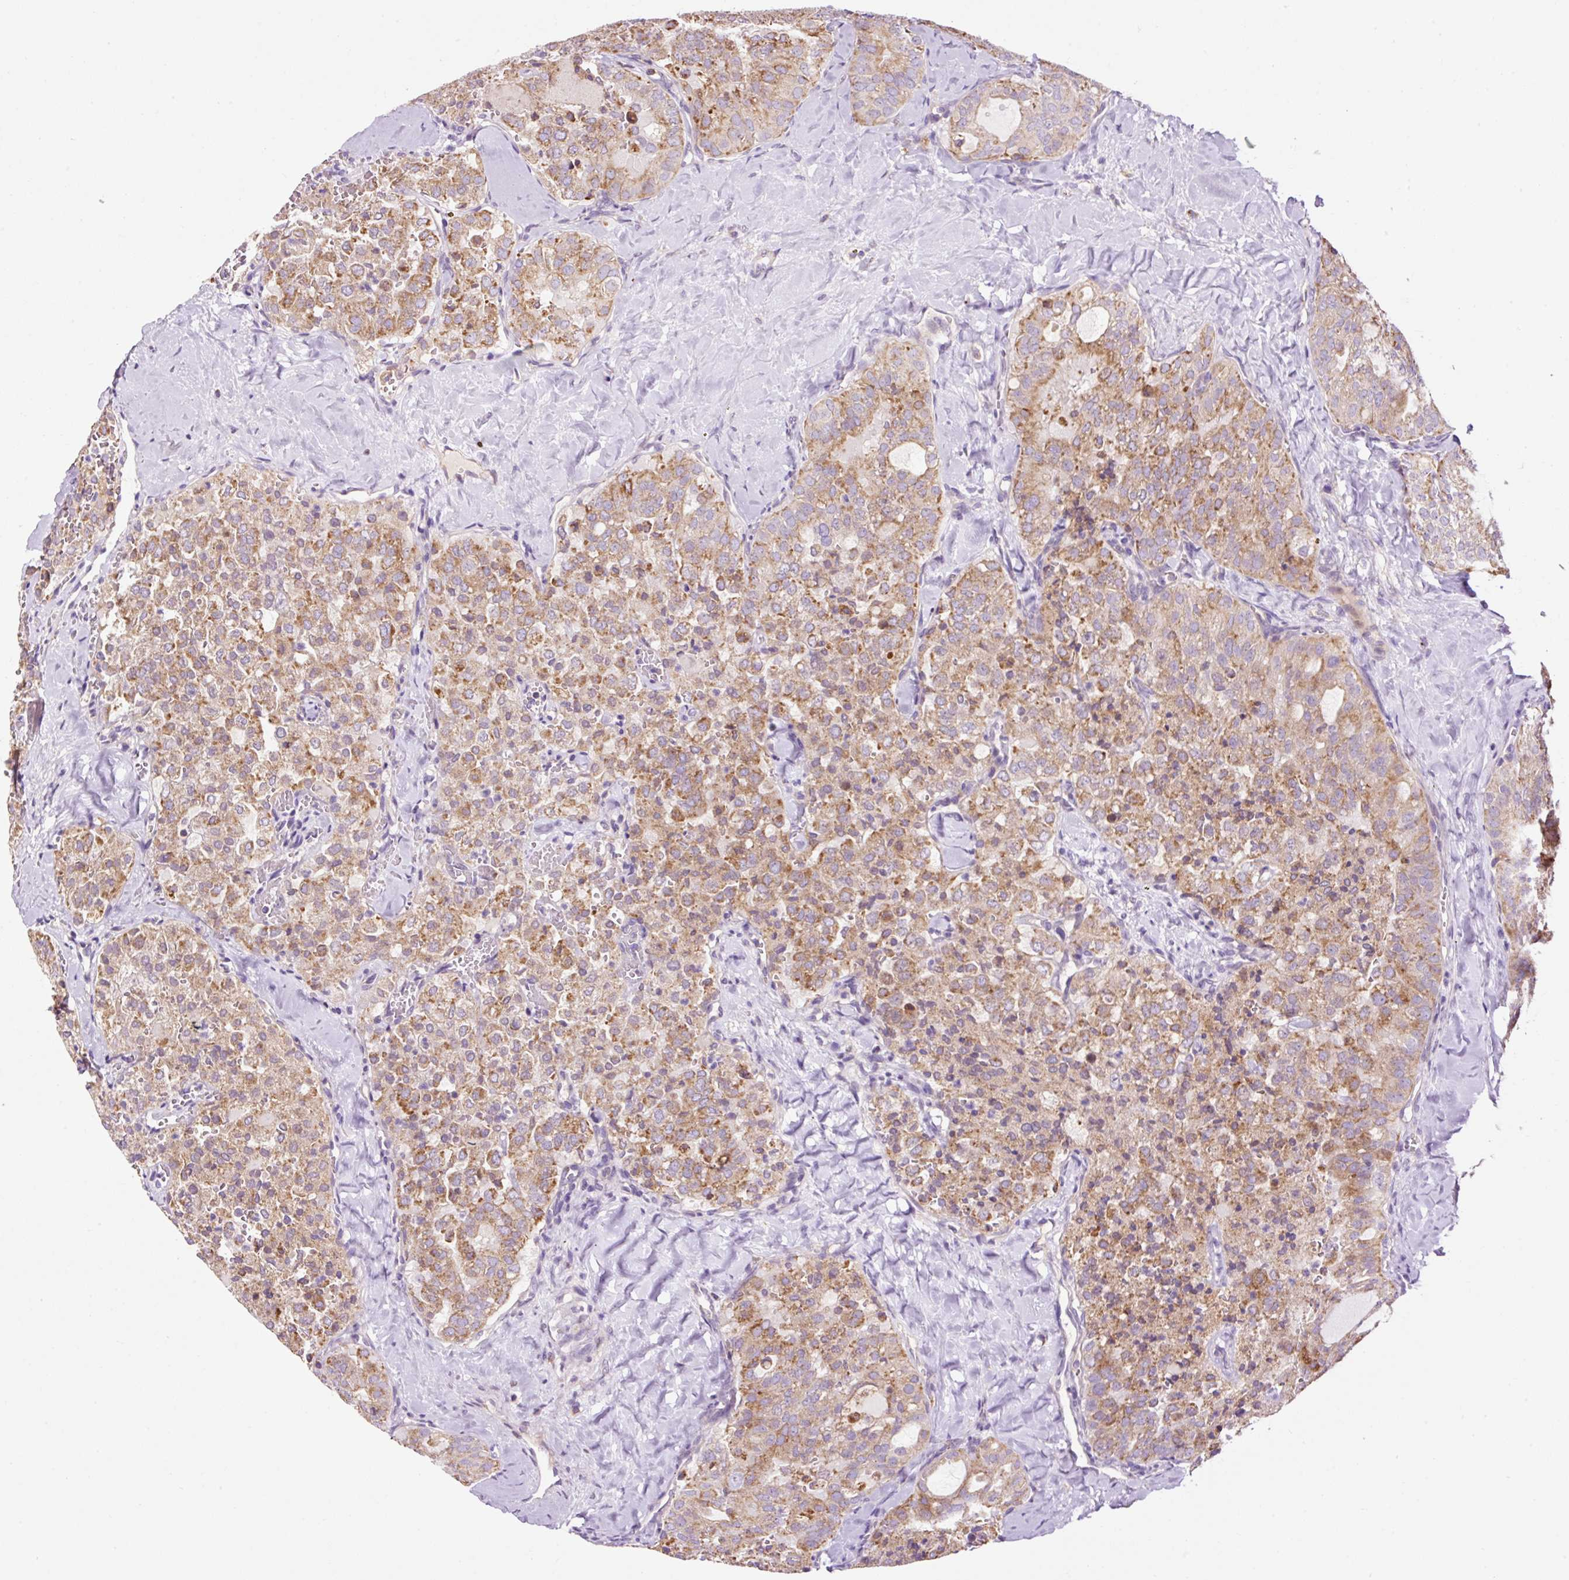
{"staining": {"intensity": "moderate", "quantity": ">75%", "location": "cytoplasmic/membranous"}, "tissue": "thyroid cancer", "cell_type": "Tumor cells", "image_type": "cancer", "snomed": [{"axis": "morphology", "description": "Follicular adenoma carcinoma, NOS"}, {"axis": "topography", "description": "Thyroid gland"}], "caption": "Thyroid cancer (follicular adenoma carcinoma) stained with a brown dye reveals moderate cytoplasmic/membranous positive staining in approximately >75% of tumor cells.", "gene": "CD83", "patient": {"sex": "male", "age": 75}}